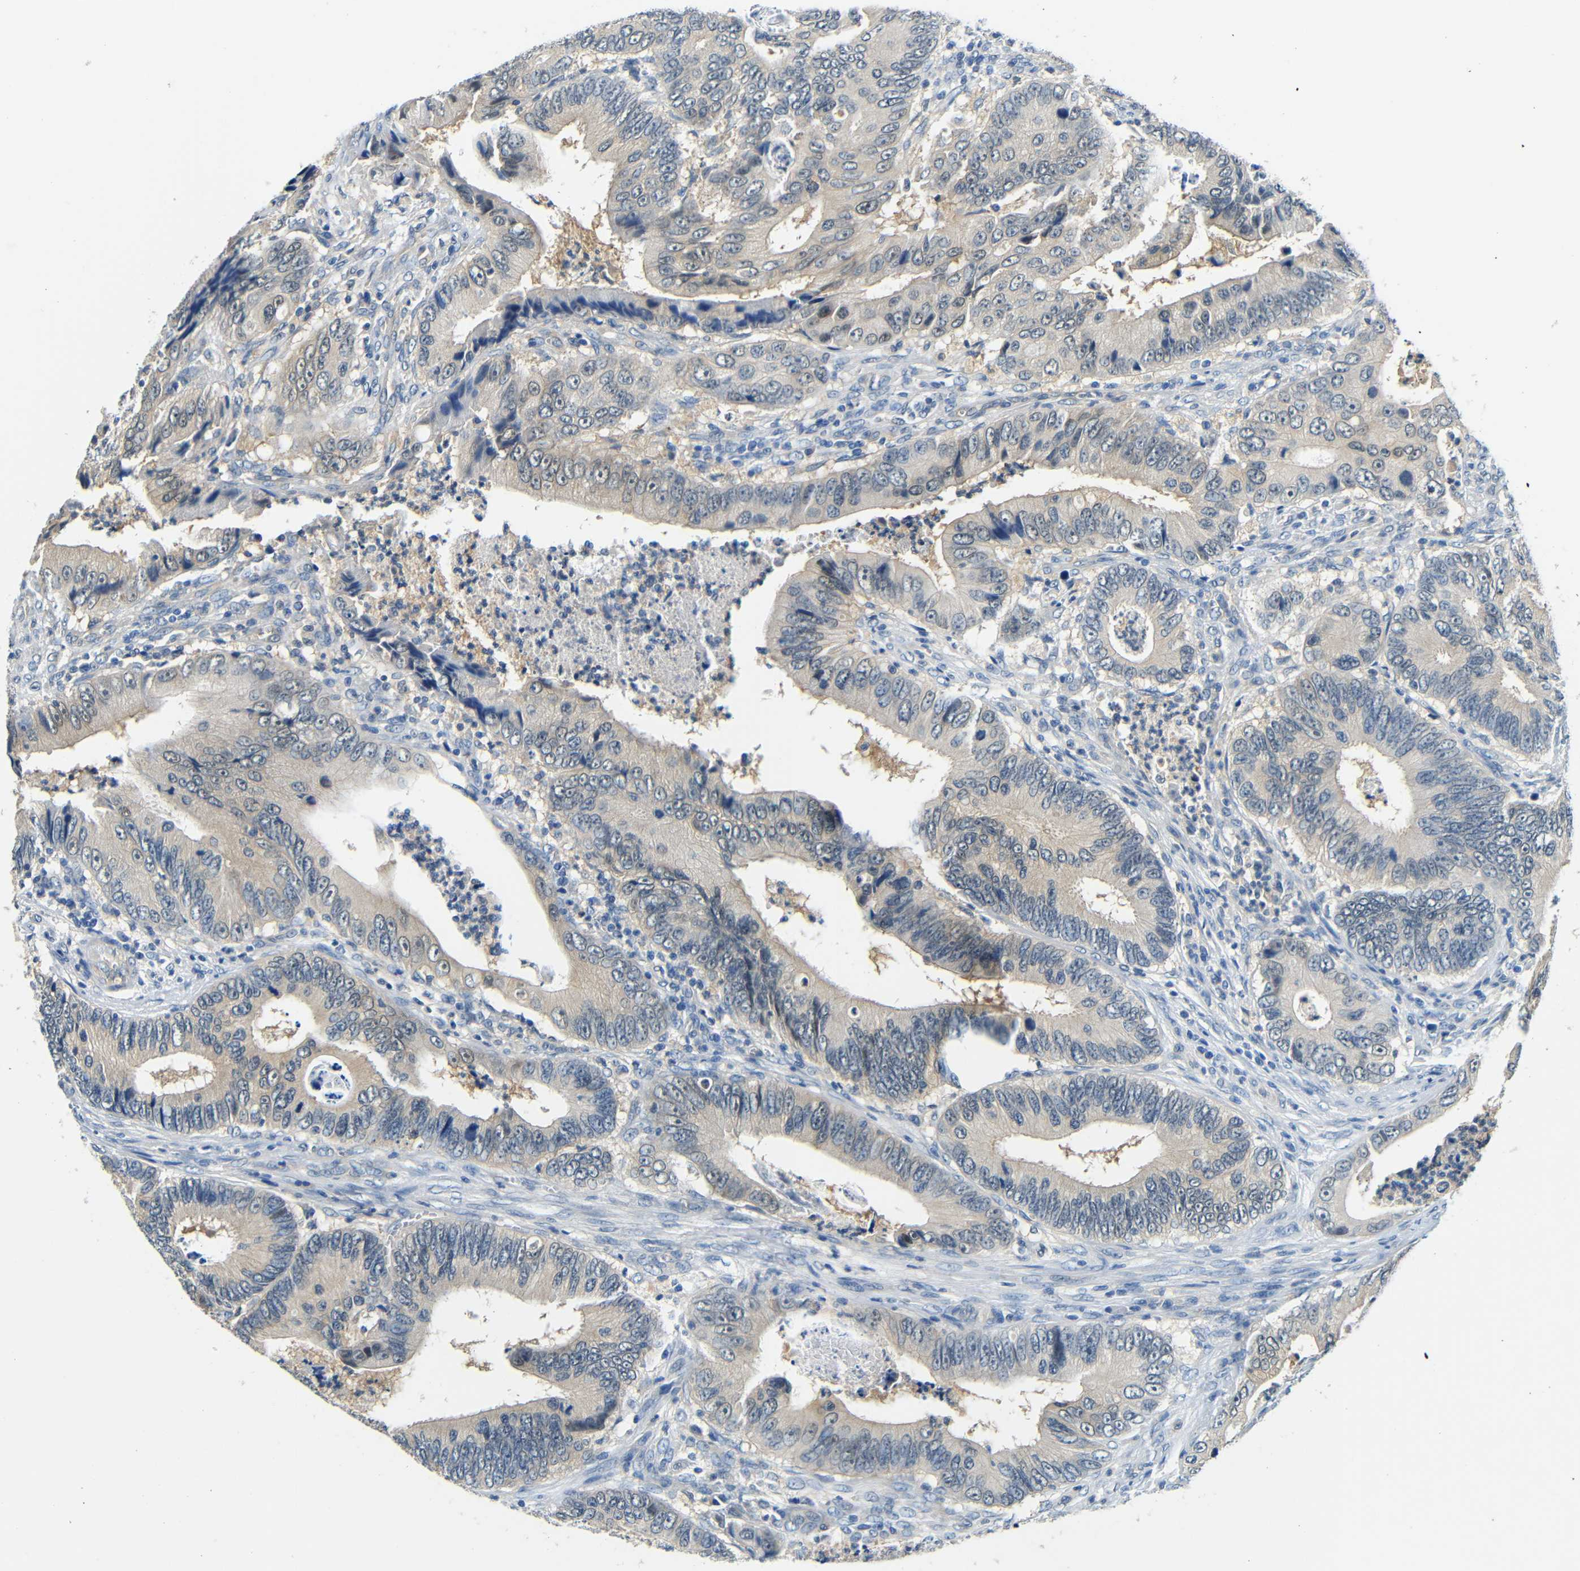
{"staining": {"intensity": "weak", "quantity": ">75%", "location": "cytoplasmic/membranous"}, "tissue": "colorectal cancer", "cell_type": "Tumor cells", "image_type": "cancer", "snomed": [{"axis": "morphology", "description": "Inflammation, NOS"}, {"axis": "morphology", "description": "Adenocarcinoma, NOS"}, {"axis": "topography", "description": "Colon"}], "caption": "Immunohistochemical staining of human colorectal cancer (adenocarcinoma) displays weak cytoplasmic/membranous protein staining in approximately >75% of tumor cells. The protein is shown in brown color, while the nuclei are stained blue.", "gene": "ADAP1", "patient": {"sex": "male", "age": 72}}